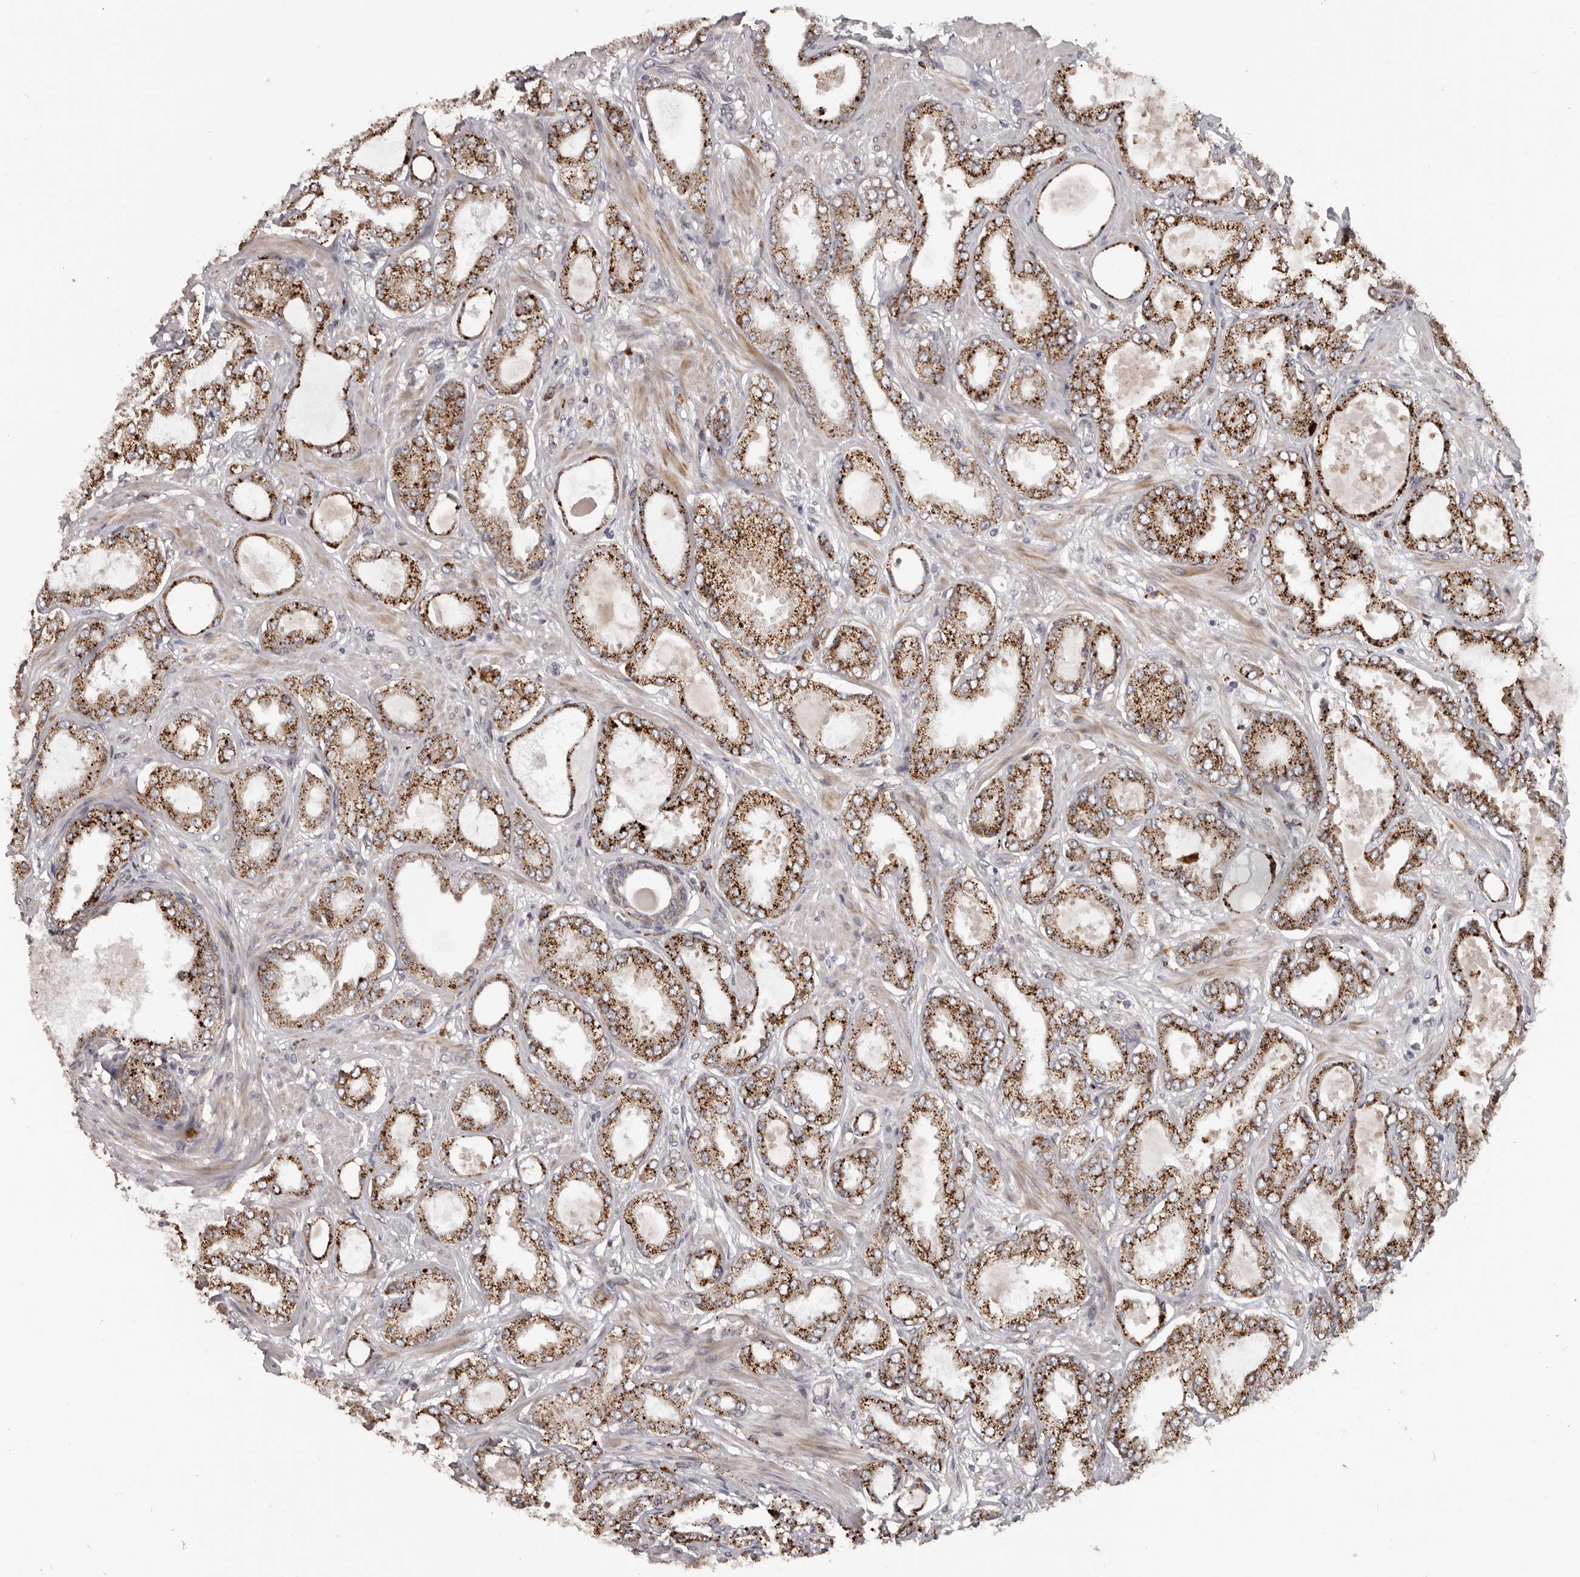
{"staining": {"intensity": "strong", "quantity": ">75%", "location": "cytoplasmic/membranous"}, "tissue": "prostate cancer", "cell_type": "Tumor cells", "image_type": "cancer", "snomed": [{"axis": "morphology", "description": "Adenocarcinoma, Low grade"}, {"axis": "topography", "description": "Prostate"}], "caption": "Immunohistochemical staining of human prostate cancer (adenocarcinoma (low-grade)) demonstrates strong cytoplasmic/membranous protein expression in approximately >75% of tumor cells.", "gene": "NUP43", "patient": {"sex": "male", "age": 63}}